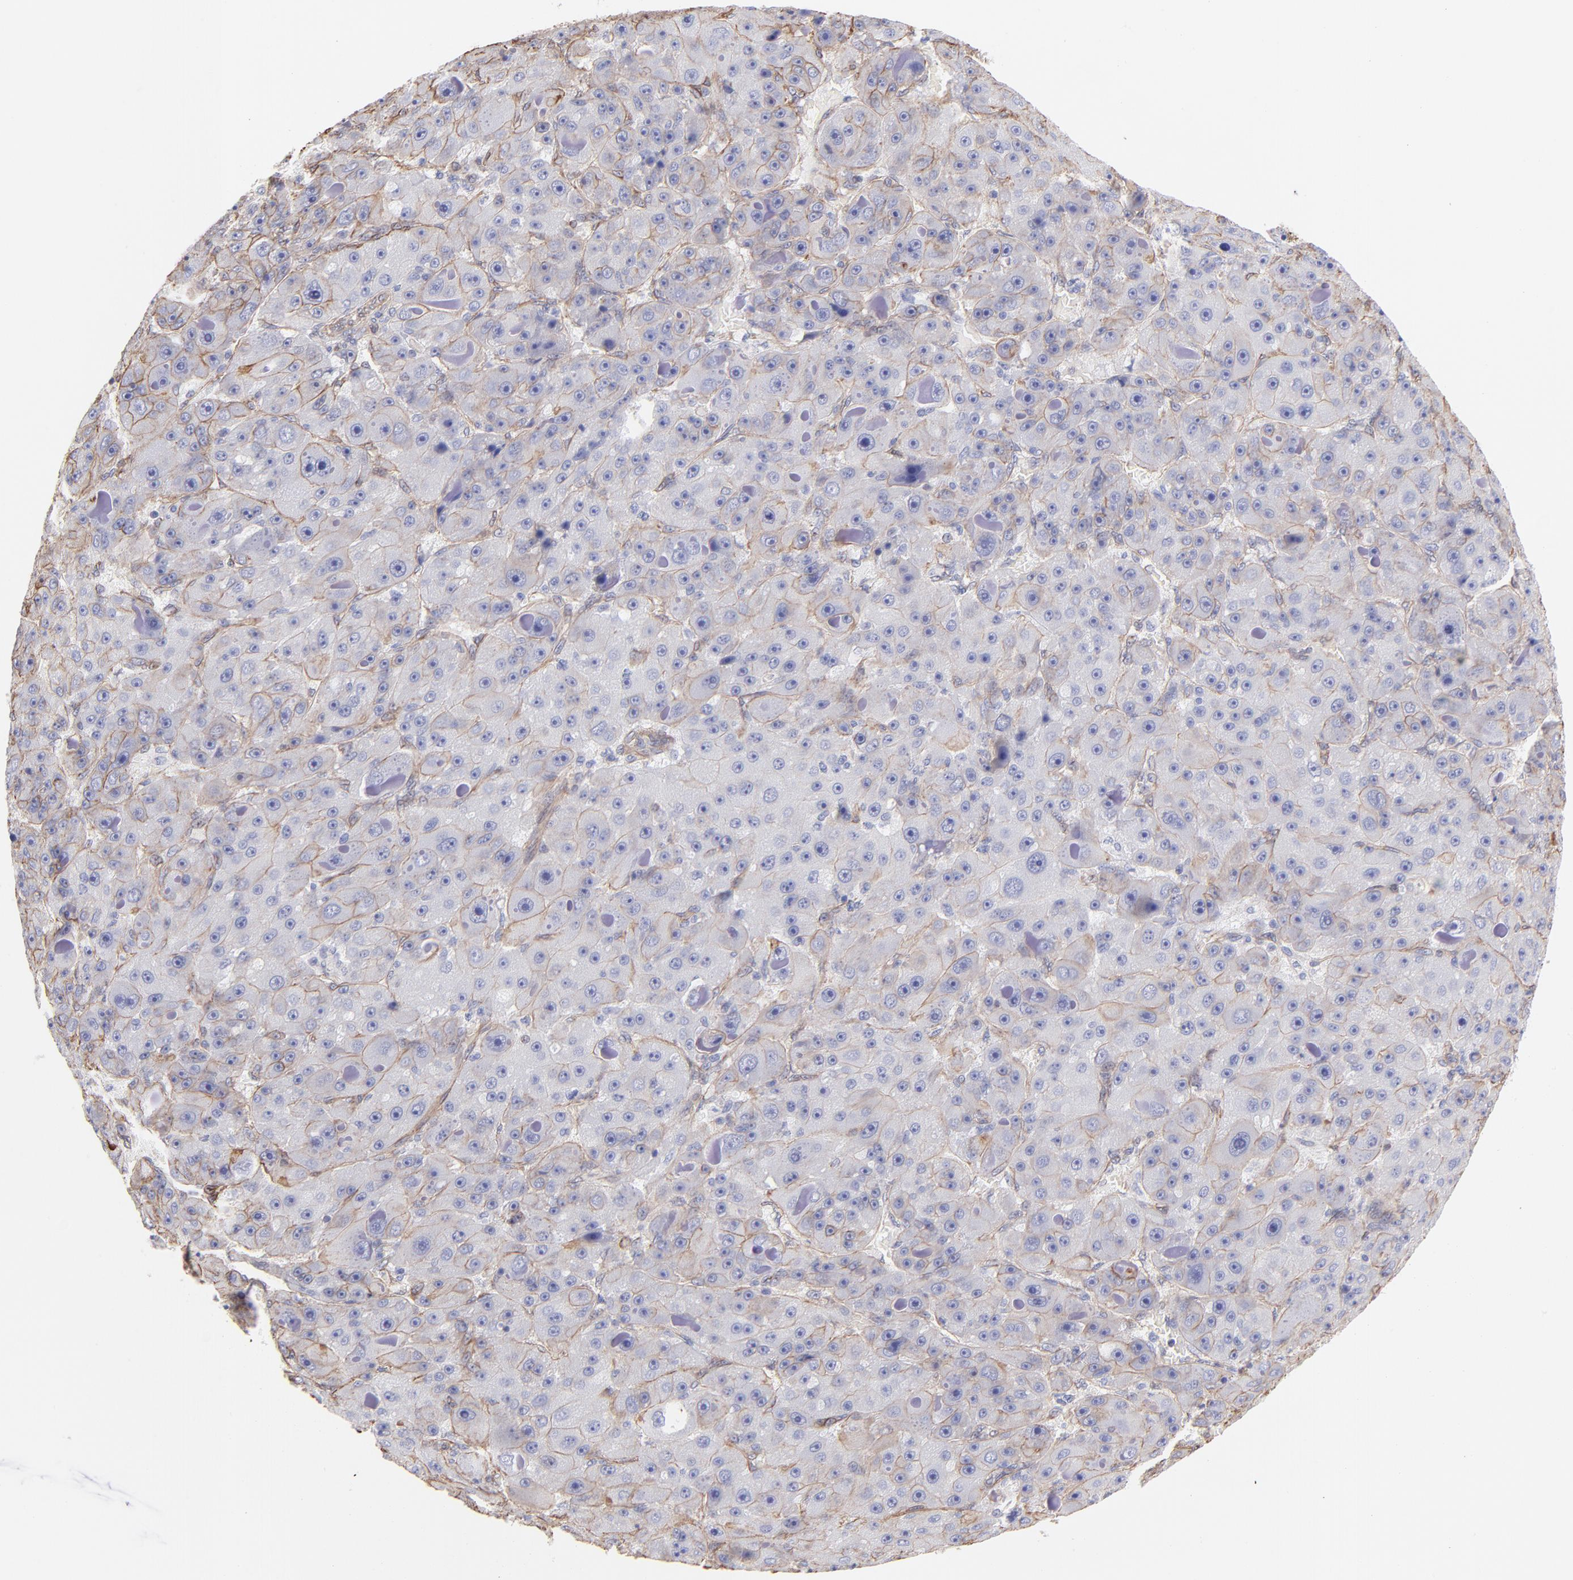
{"staining": {"intensity": "moderate", "quantity": "25%-75%", "location": "cytoplasmic/membranous"}, "tissue": "liver cancer", "cell_type": "Tumor cells", "image_type": "cancer", "snomed": [{"axis": "morphology", "description": "Carcinoma, Hepatocellular, NOS"}, {"axis": "topography", "description": "Liver"}], "caption": "Tumor cells show medium levels of moderate cytoplasmic/membranous positivity in about 25%-75% of cells in human liver cancer (hepatocellular carcinoma).", "gene": "PLEC", "patient": {"sex": "male", "age": 76}}